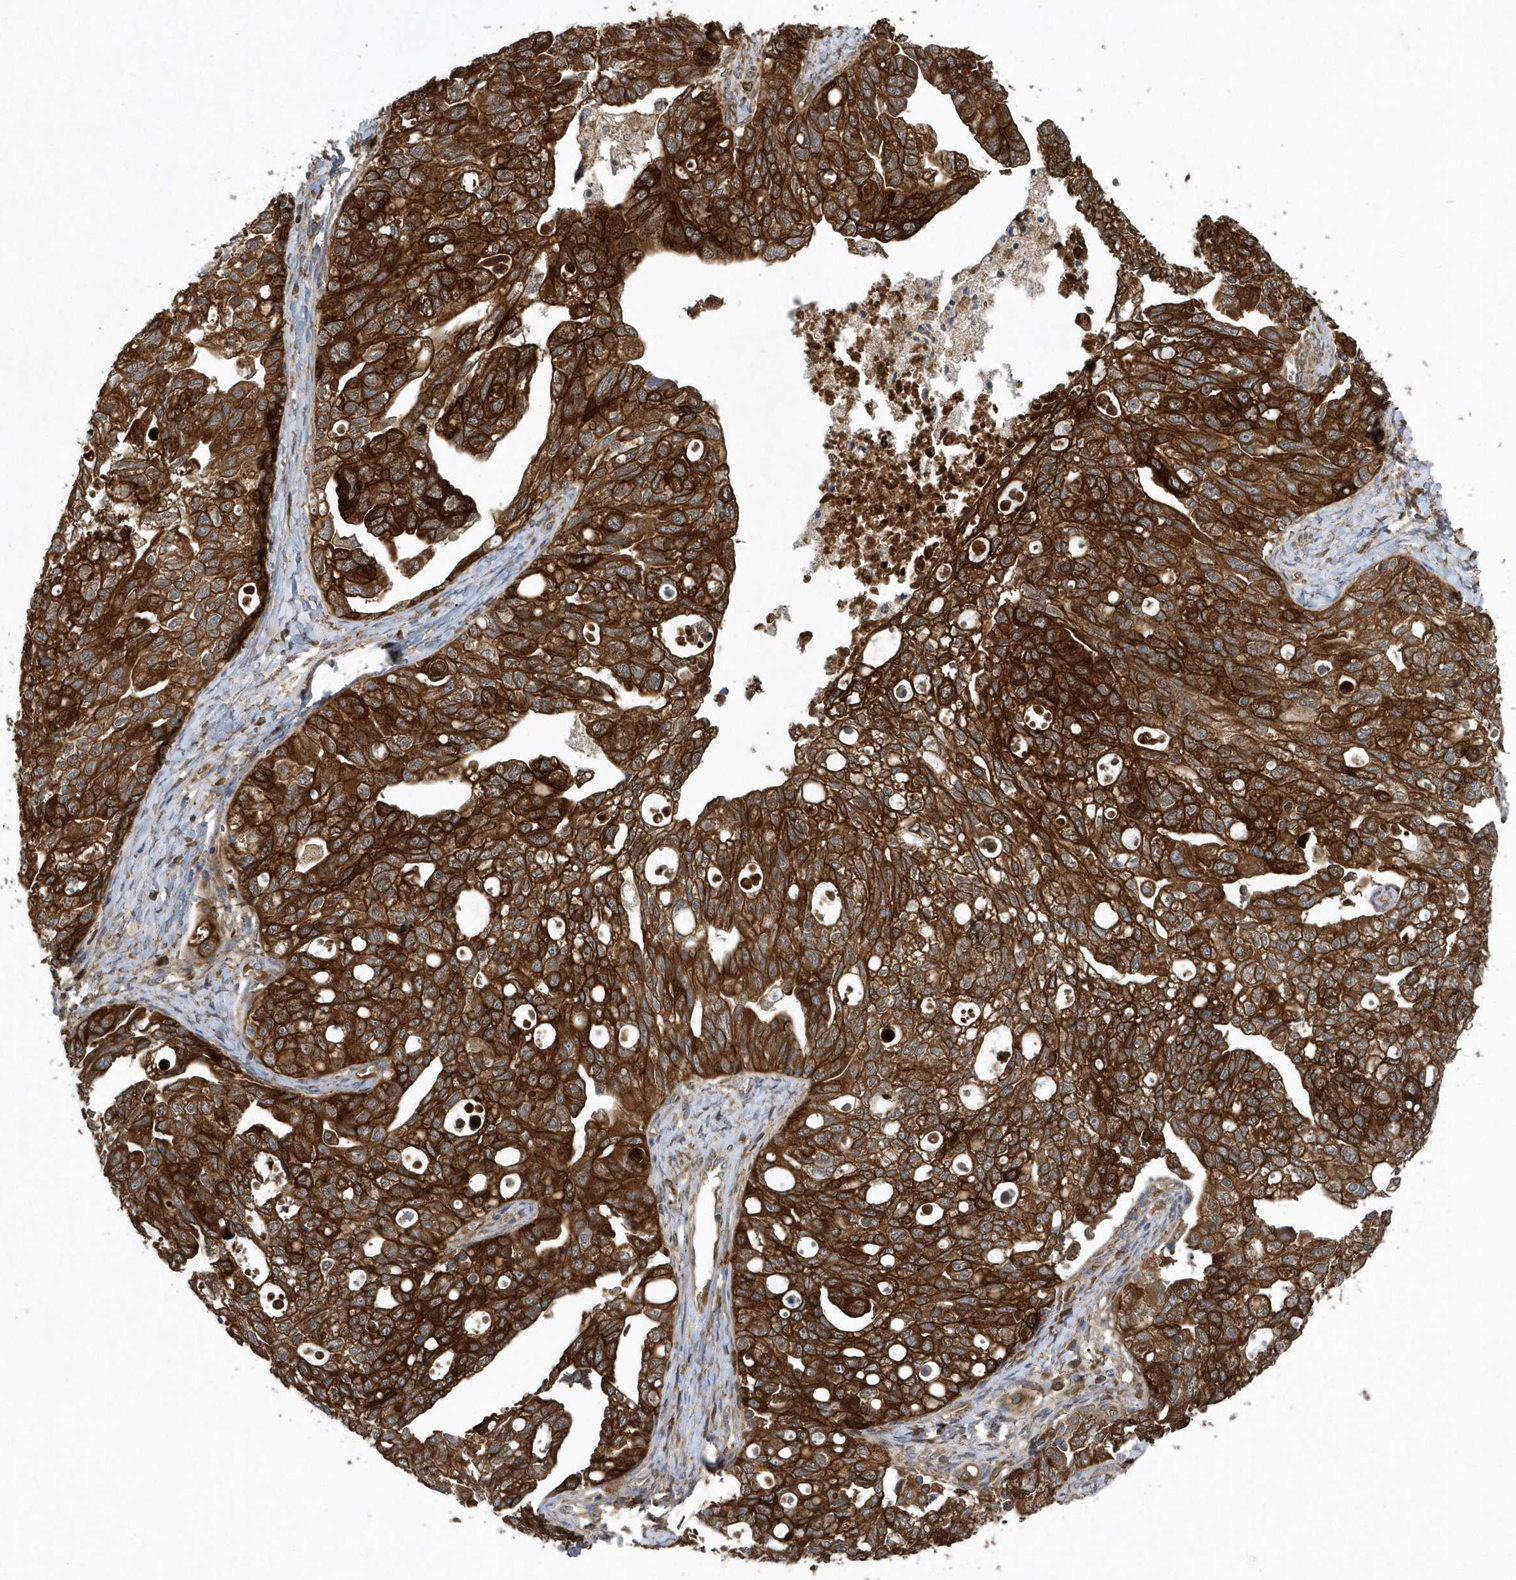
{"staining": {"intensity": "strong", "quantity": ">75%", "location": "cytoplasmic/membranous"}, "tissue": "ovarian cancer", "cell_type": "Tumor cells", "image_type": "cancer", "snomed": [{"axis": "morphology", "description": "Carcinoma, NOS"}, {"axis": "morphology", "description": "Cystadenocarcinoma, serous, NOS"}, {"axis": "topography", "description": "Ovary"}], "caption": "Serous cystadenocarcinoma (ovarian) stained for a protein displays strong cytoplasmic/membranous positivity in tumor cells.", "gene": "PAICS", "patient": {"sex": "female", "age": 69}}